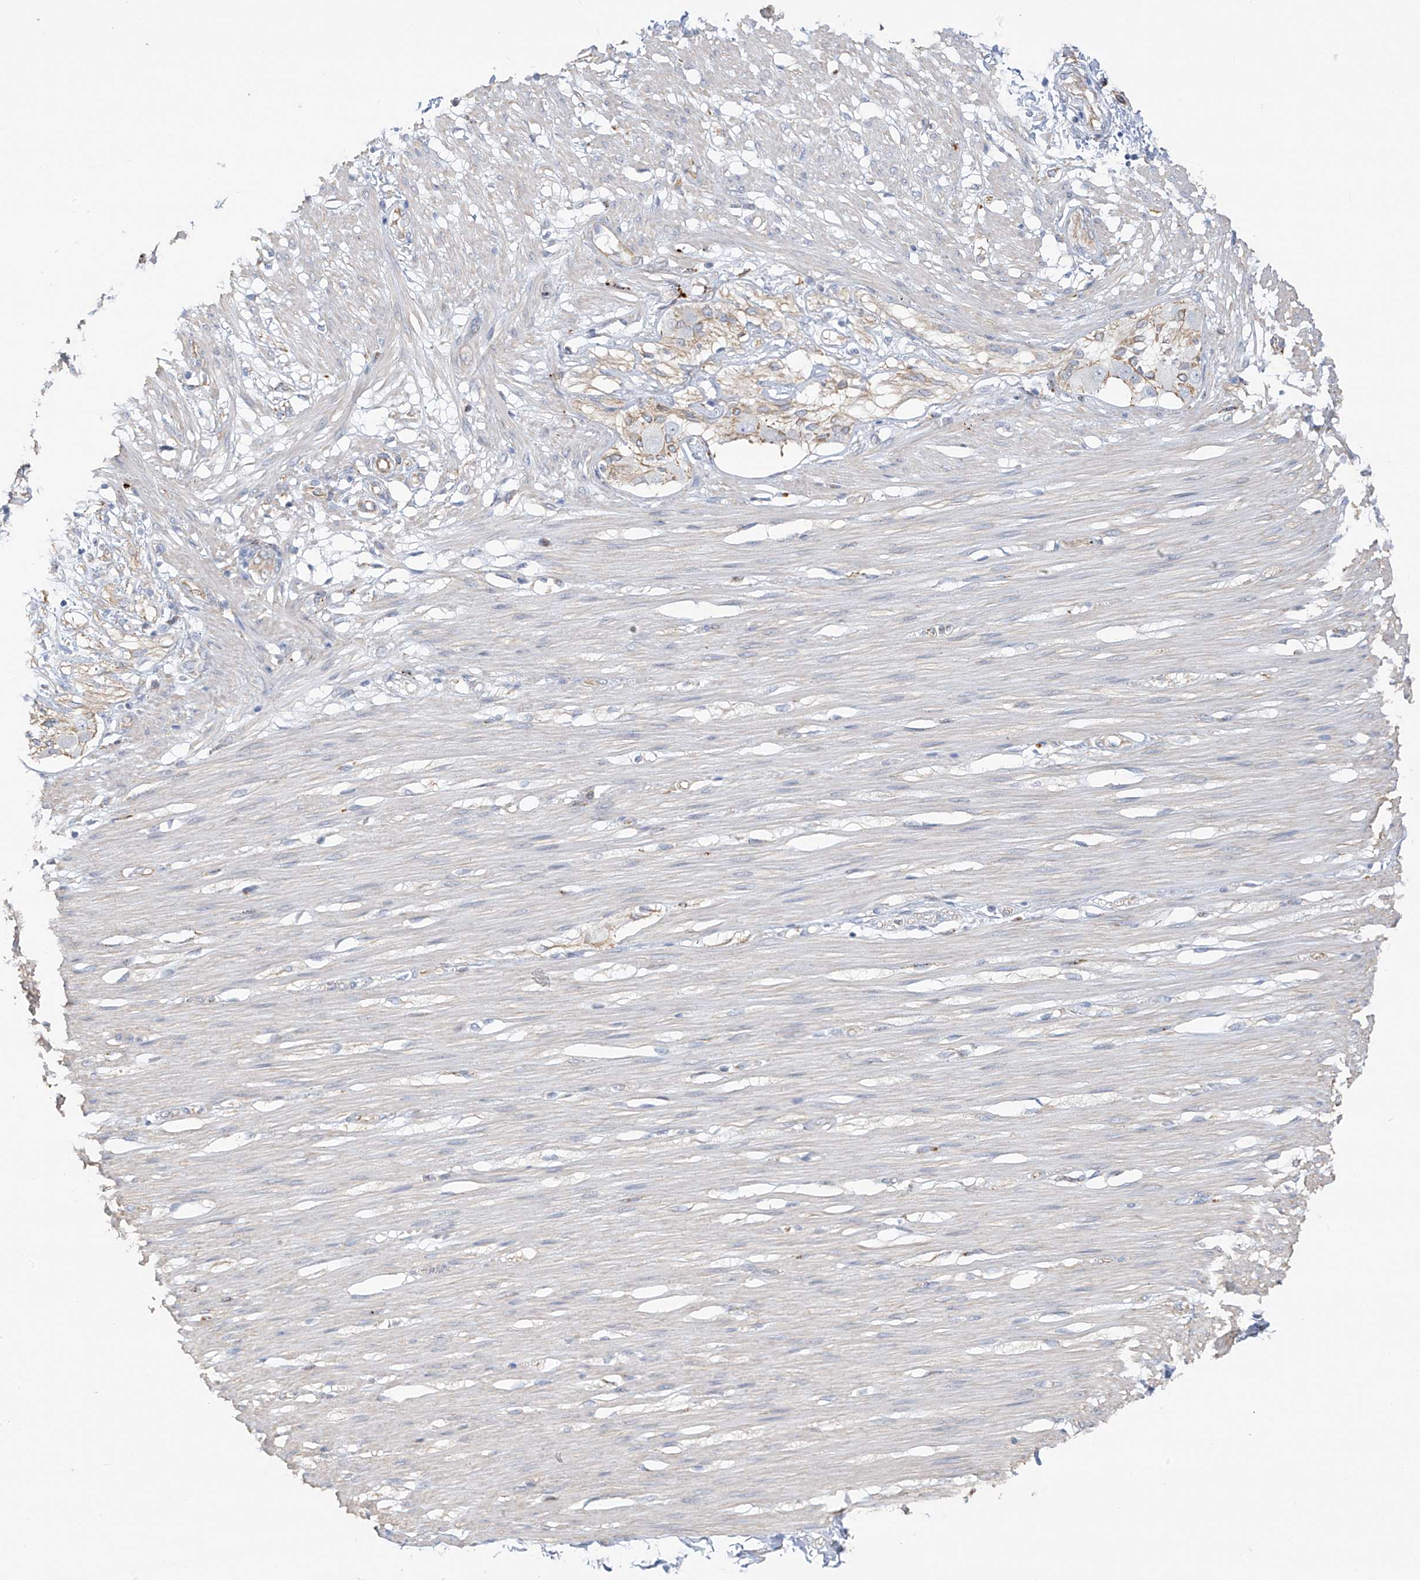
{"staining": {"intensity": "negative", "quantity": "none", "location": "none"}, "tissue": "smooth muscle", "cell_type": "Smooth muscle cells", "image_type": "normal", "snomed": [{"axis": "morphology", "description": "Normal tissue, NOS"}, {"axis": "morphology", "description": "Adenocarcinoma, NOS"}, {"axis": "topography", "description": "Colon"}, {"axis": "topography", "description": "Peripheral nerve tissue"}], "caption": "Immunohistochemistry photomicrograph of benign human smooth muscle stained for a protein (brown), which exhibits no staining in smooth muscle cells. The staining was performed using DAB (3,3'-diaminobenzidine) to visualize the protein expression in brown, while the nuclei were stained in blue with hematoxylin (Magnification: 20x).", "gene": "TAL2", "patient": {"sex": "male", "age": 14}}